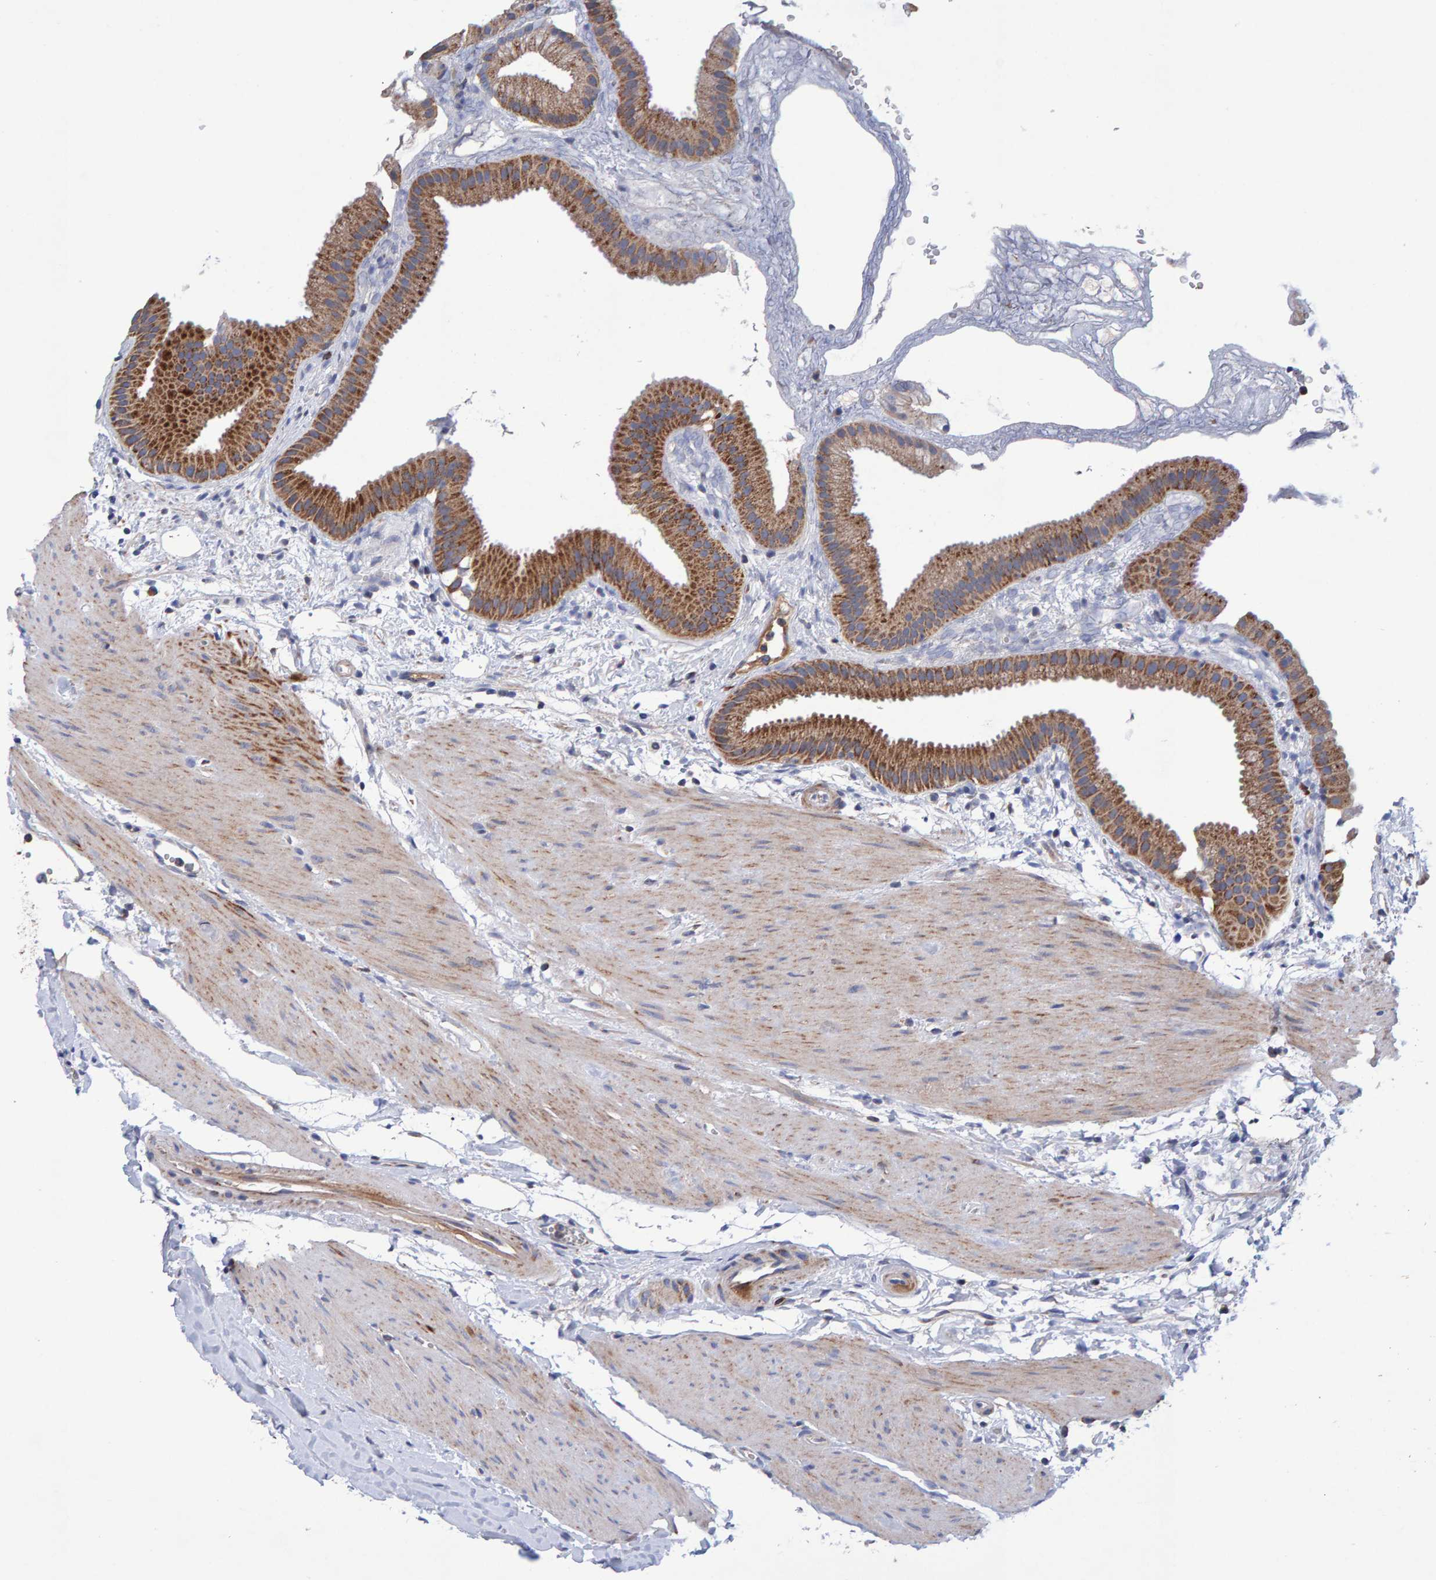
{"staining": {"intensity": "strong", "quantity": ">75%", "location": "cytoplasmic/membranous"}, "tissue": "gallbladder", "cell_type": "Glandular cells", "image_type": "normal", "snomed": [{"axis": "morphology", "description": "Normal tissue, NOS"}, {"axis": "topography", "description": "Gallbladder"}], "caption": "A brown stain labels strong cytoplasmic/membranous expression of a protein in glandular cells of normal human gallbladder.", "gene": "EFR3A", "patient": {"sex": "female", "age": 64}}